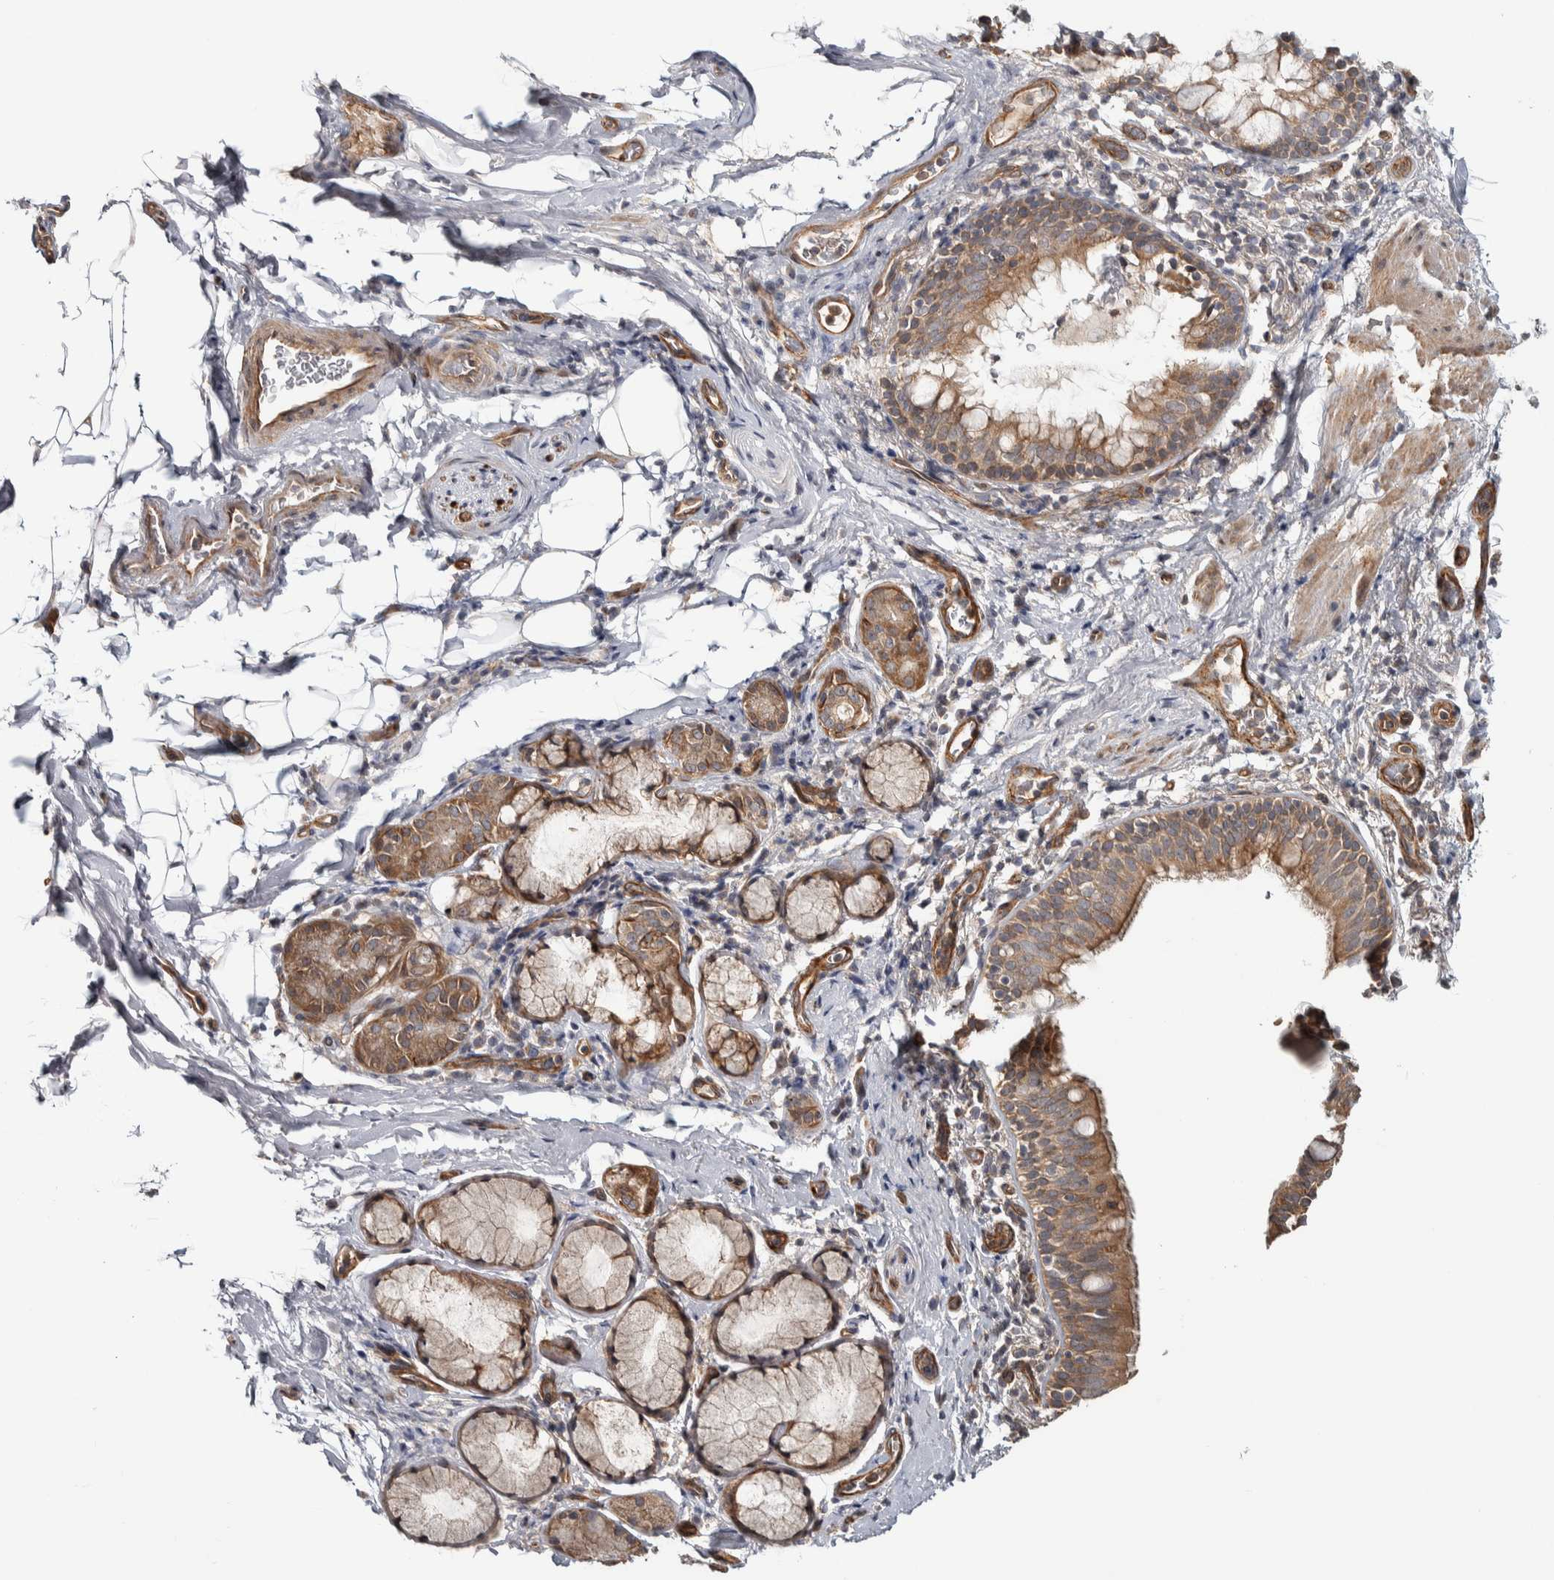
{"staining": {"intensity": "moderate", "quantity": ">75%", "location": "cytoplasmic/membranous"}, "tissue": "bronchus", "cell_type": "Respiratory epithelial cells", "image_type": "normal", "snomed": [{"axis": "morphology", "description": "Normal tissue, NOS"}, {"axis": "morphology", "description": "Inflammation, NOS"}, {"axis": "topography", "description": "Cartilage tissue"}, {"axis": "topography", "description": "Bronchus"}], "caption": "Respiratory epithelial cells exhibit medium levels of moderate cytoplasmic/membranous expression in approximately >75% of cells in unremarkable human bronchus.", "gene": "CHMP4C", "patient": {"sex": "male", "age": 77}}